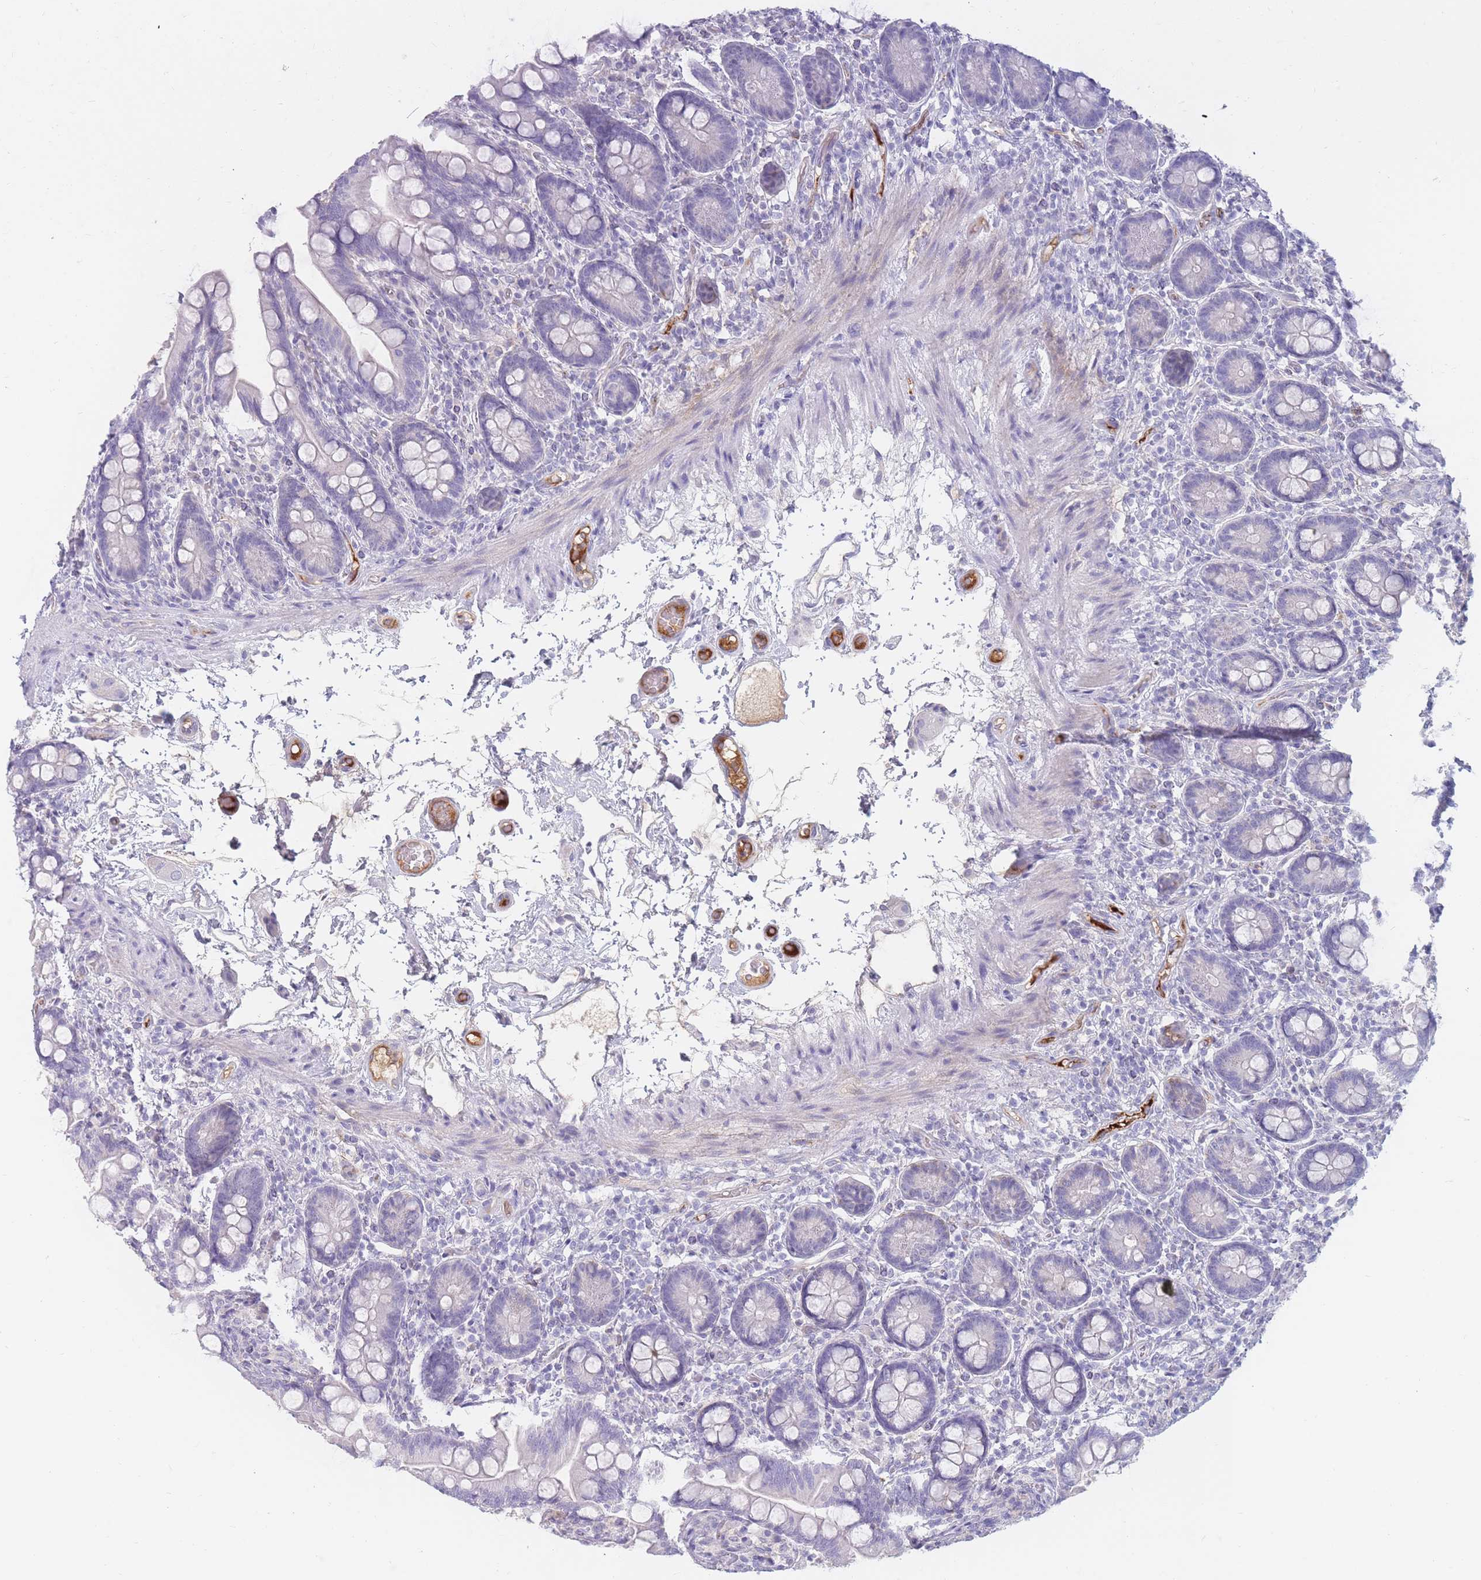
{"staining": {"intensity": "negative", "quantity": "none", "location": "none"}, "tissue": "small intestine", "cell_type": "Glandular cells", "image_type": "normal", "snomed": [{"axis": "morphology", "description": "Normal tissue, NOS"}, {"axis": "topography", "description": "Small intestine"}], "caption": "There is no significant expression in glandular cells of small intestine. The staining was performed using DAB (3,3'-diaminobenzidine) to visualize the protein expression in brown, while the nuclei were stained in blue with hematoxylin (Magnification: 20x).", "gene": "PRG4", "patient": {"sex": "female", "age": 64}}